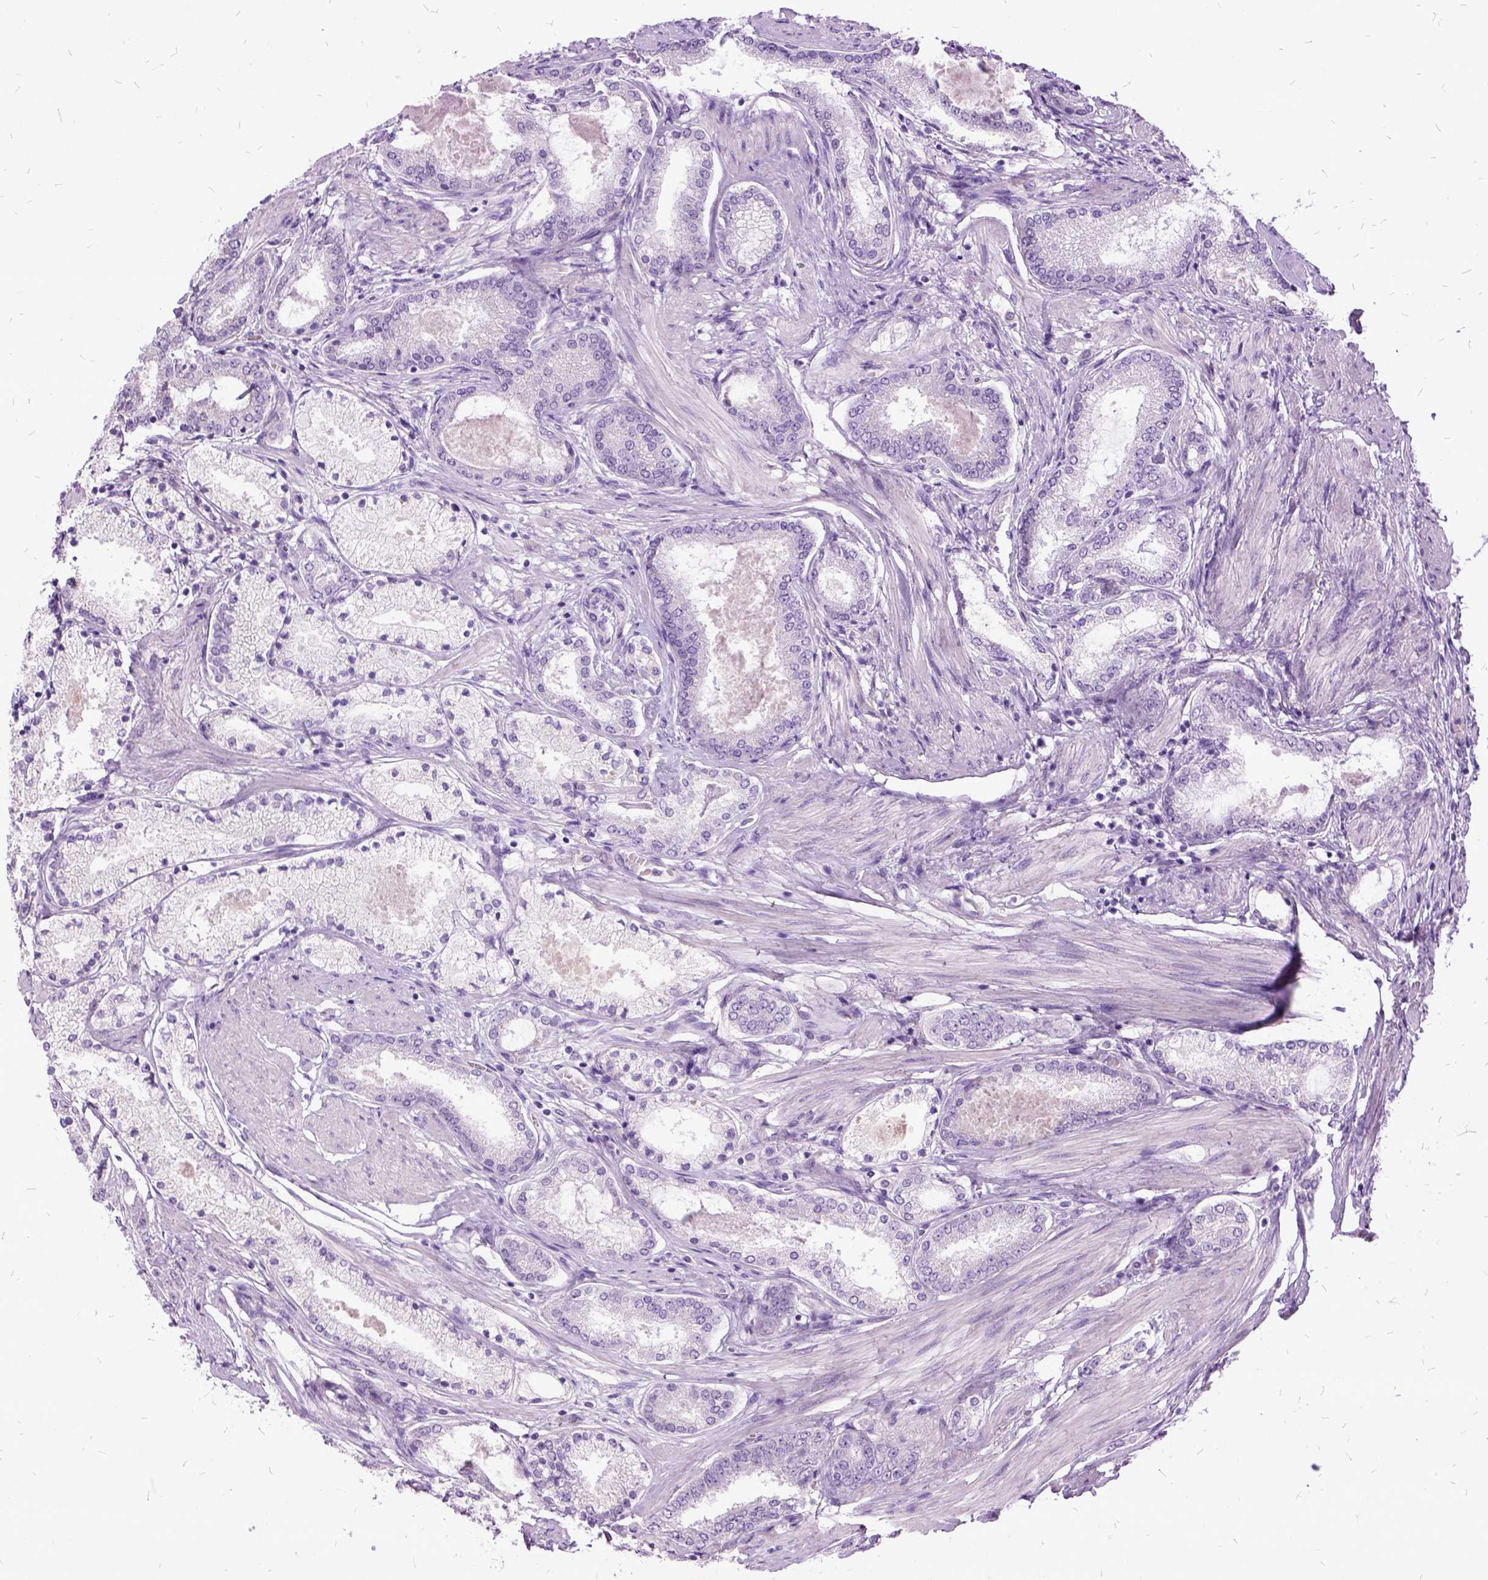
{"staining": {"intensity": "negative", "quantity": "none", "location": "none"}, "tissue": "prostate cancer", "cell_type": "Tumor cells", "image_type": "cancer", "snomed": [{"axis": "morphology", "description": "Adenocarcinoma, High grade"}, {"axis": "topography", "description": "Prostate"}], "caption": "A high-resolution image shows immunohistochemistry (IHC) staining of prostate cancer, which reveals no significant staining in tumor cells.", "gene": "MME", "patient": {"sex": "male", "age": 63}}